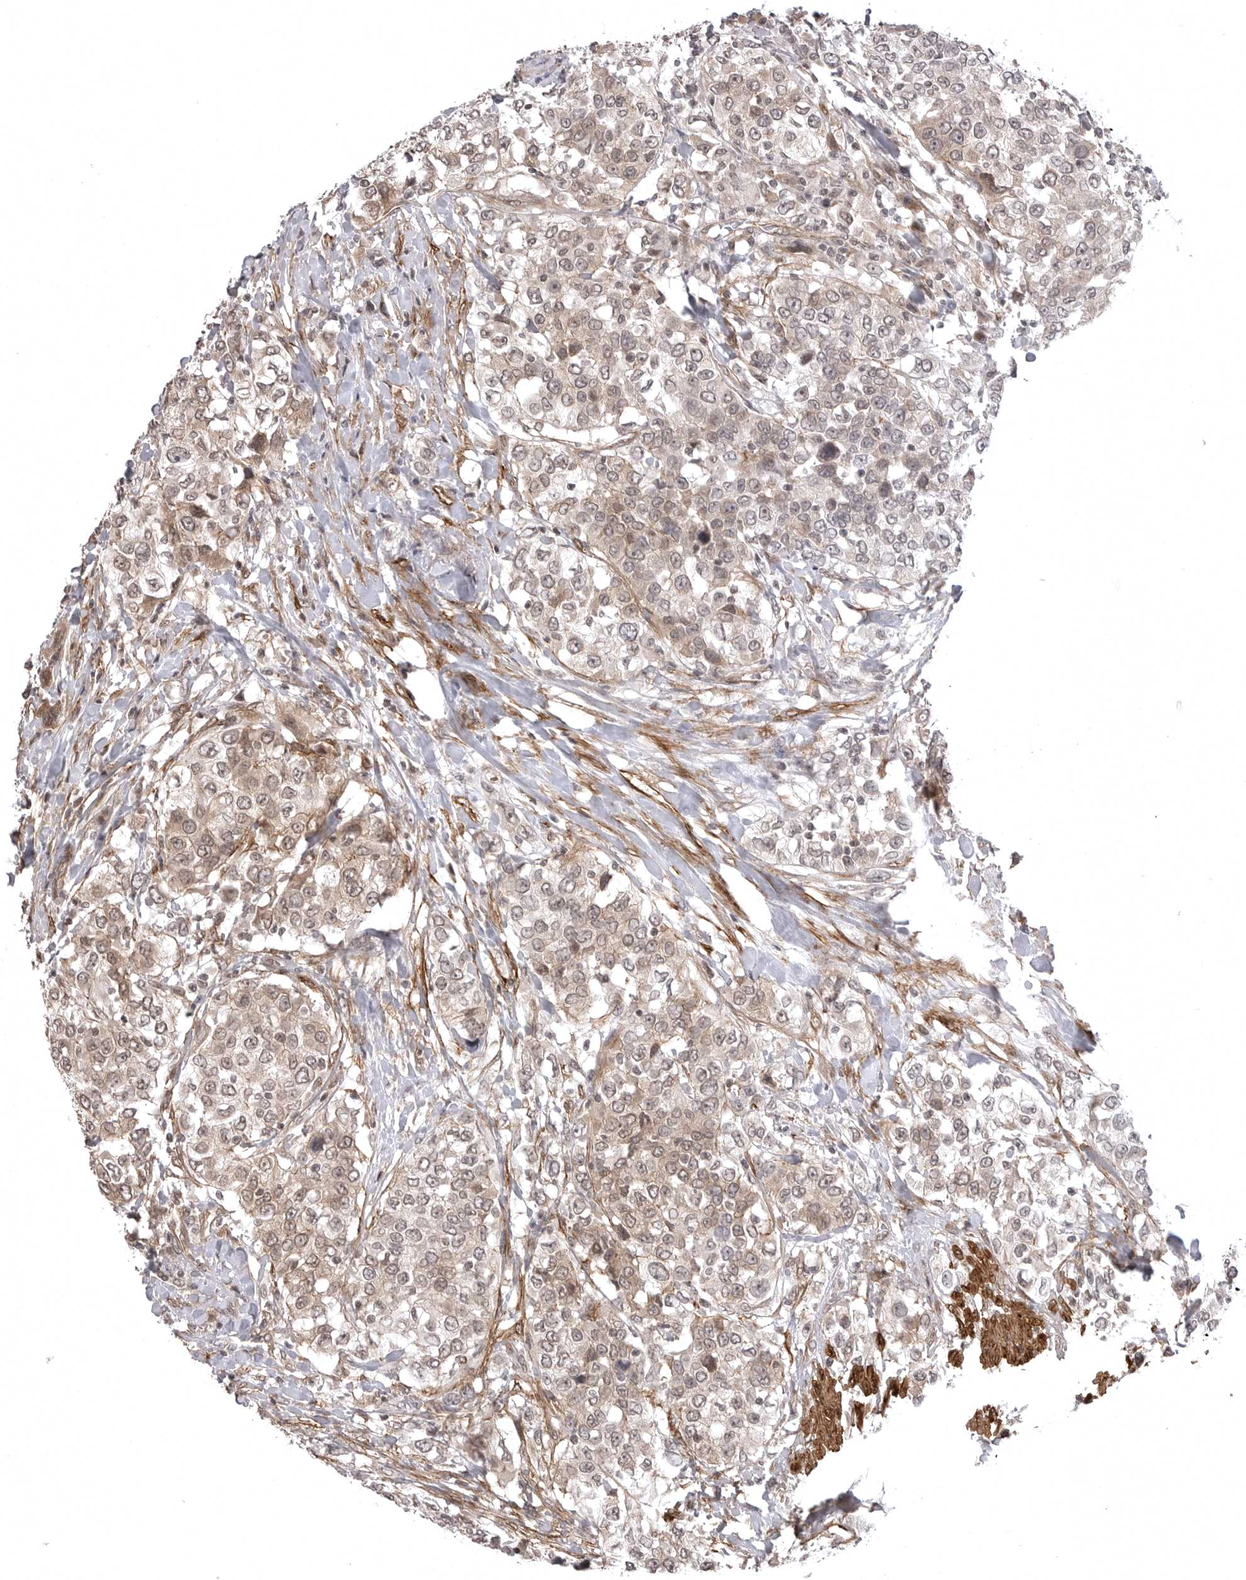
{"staining": {"intensity": "weak", "quantity": "25%-75%", "location": "cytoplasmic/membranous,nuclear"}, "tissue": "urothelial cancer", "cell_type": "Tumor cells", "image_type": "cancer", "snomed": [{"axis": "morphology", "description": "Urothelial carcinoma, High grade"}, {"axis": "topography", "description": "Urinary bladder"}], "caption": "This is a photomicrograph of IHC staining of urothelial cancer, which shows weak staining in the cytoplasmic/membranous and nuclear of tumor cells.", "gene": "SORBS1", "patient": {"sex": "female", "age": 80}}